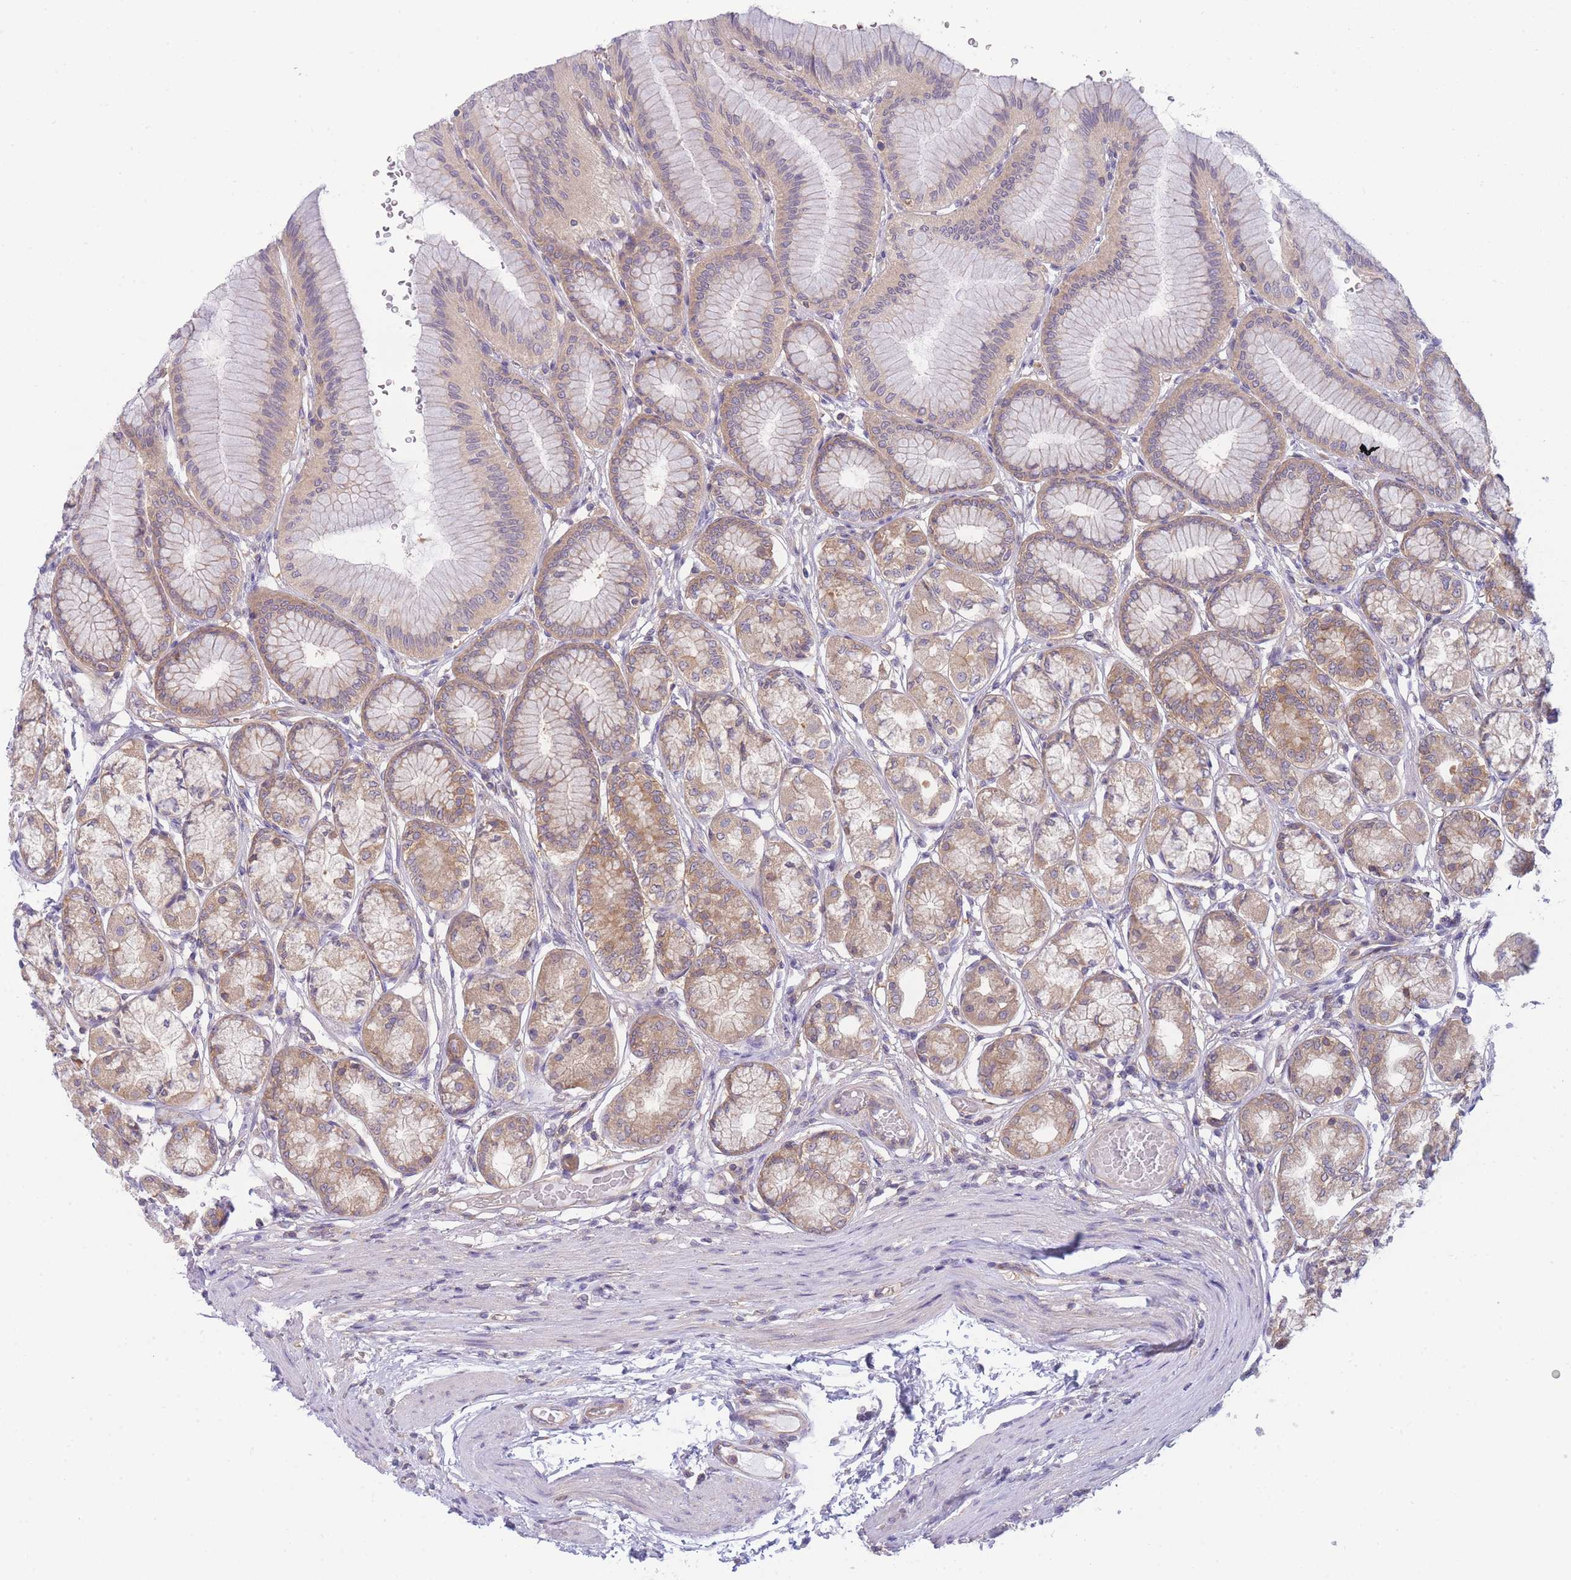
{"staining": {"intensity": "moderate", "quantity": ">75%", "location": "cytoplasmic/membranous"}, "tissue": "stomach", "cell_type": "Glandular cells", "image_type": "normal", "snomed": [{"axis": "morphology", "description": "Normal tissue, NOS"}, {"axis": "morphology", "description": "Adenocarcinoma, NOS"}, {"axis": "morphology", "description": "Adenocarcinoma, High grade"}, {"axis": "topography", "description": "Stomach, upper"}, {"axis": "topography", "description": "Stomach"}], "caption": "Moderate cytoplasmic/membranous staining for a protein is appreciated in about >75% of glandular cells of benign stomach using immunohistochemistry.", "gene": "PFDN6", "patient": {"sex": "female", "age": 65}}